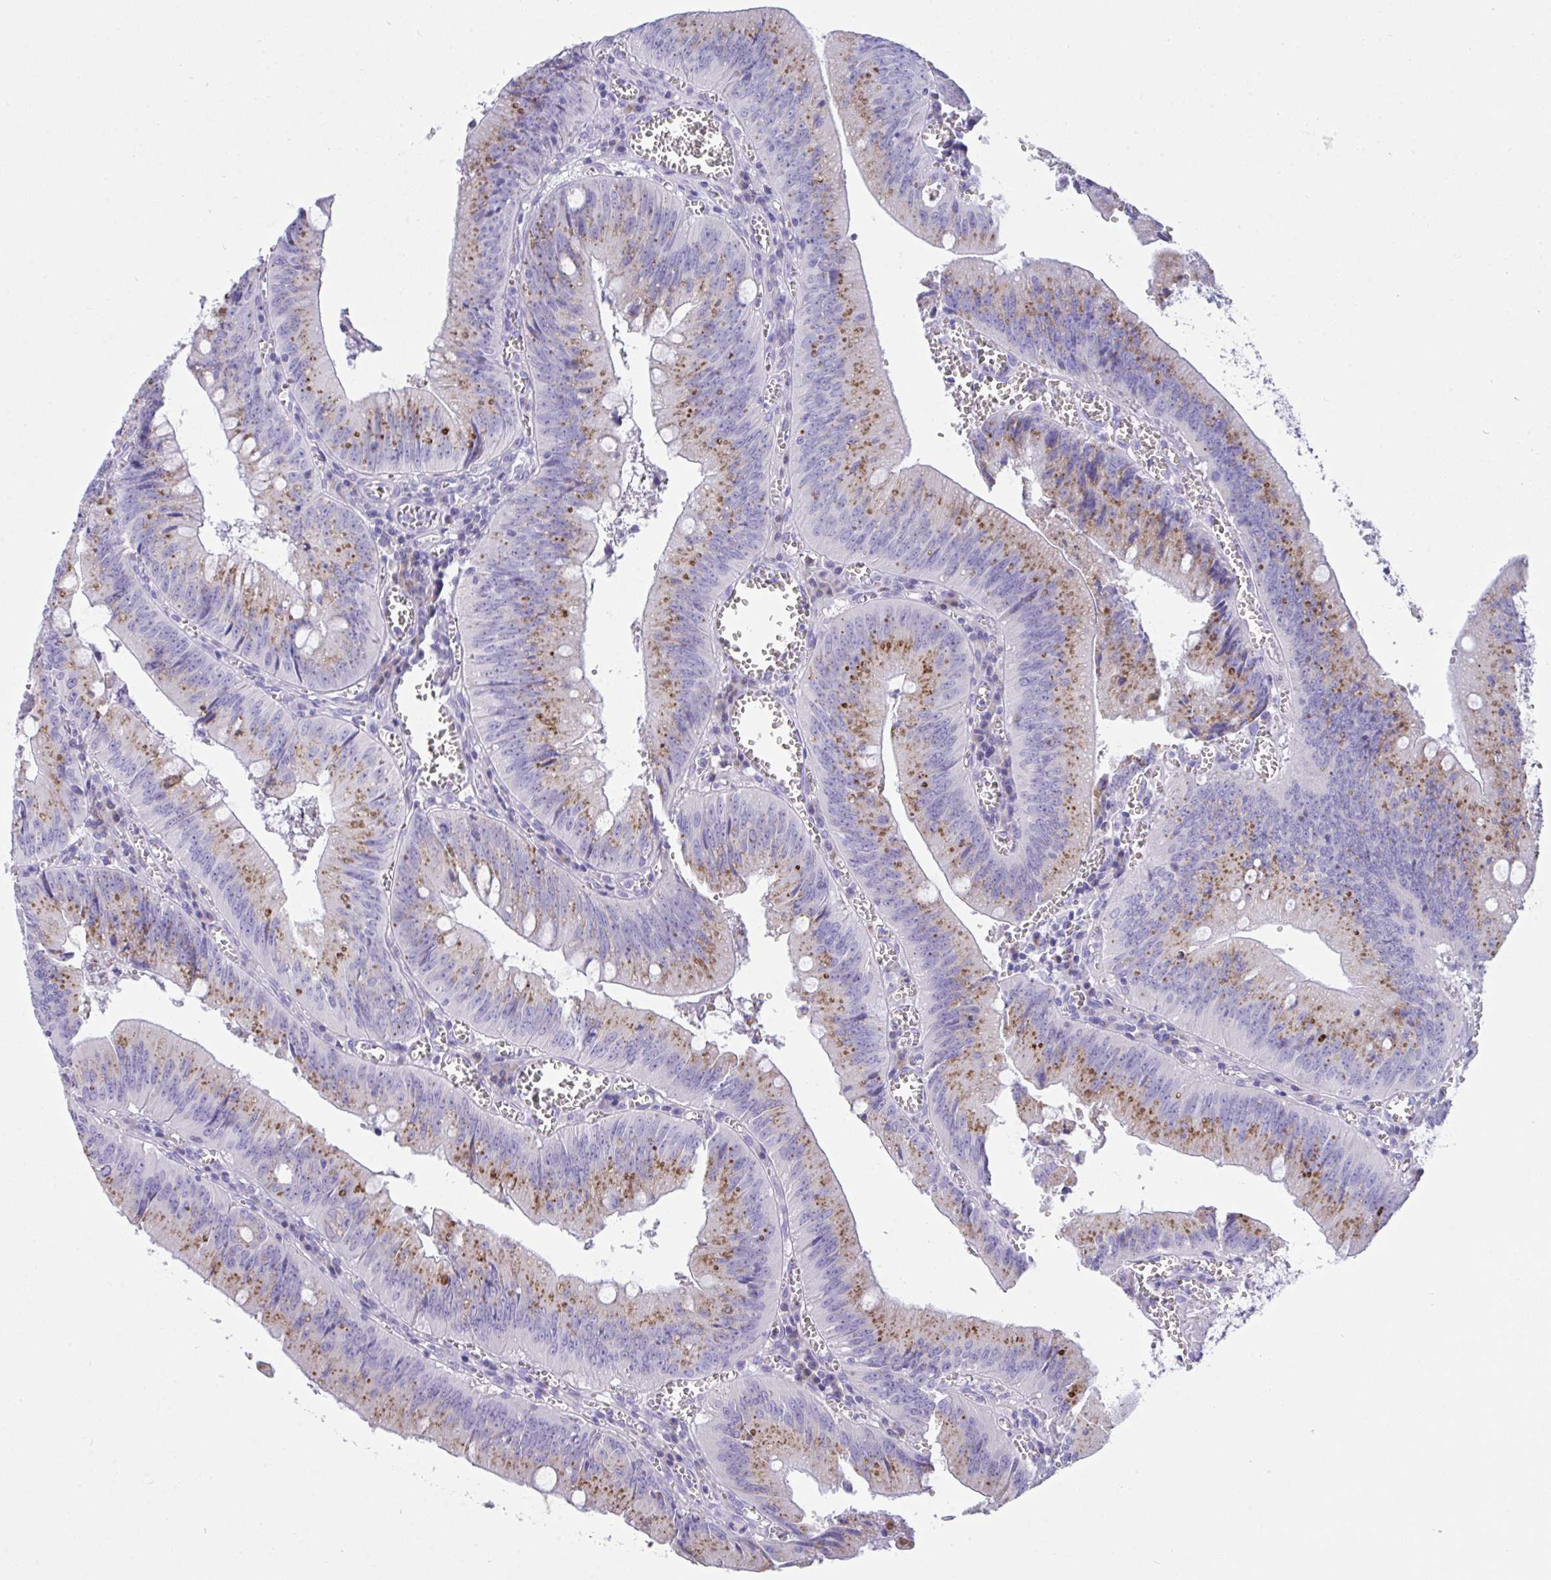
{"staining": {"intensity": "moderate", "quantity": ">75%", "location": "cytoplasmic/membranous"}, "tissue": "colorectal cancer", "cell_type": "Tumor cells", "image_type": "cancer", "snomed": [{"axis": "morphology", "description": "Adenocarcinoma, NOS"}, {"axis": "topography", "description": "Rectum"}], "caption": "DAB immunohistochemical staining of colorectal cancer (adenocarcinoma) reveals moderate cytoplasmic/membranous protein expression in about >75% of tumor cells. (brown staining indicates protein expression, while blue staining denotes nuclei).", "gene": "TMEM106B", "patient": {"sex": "female", "age": 81}}